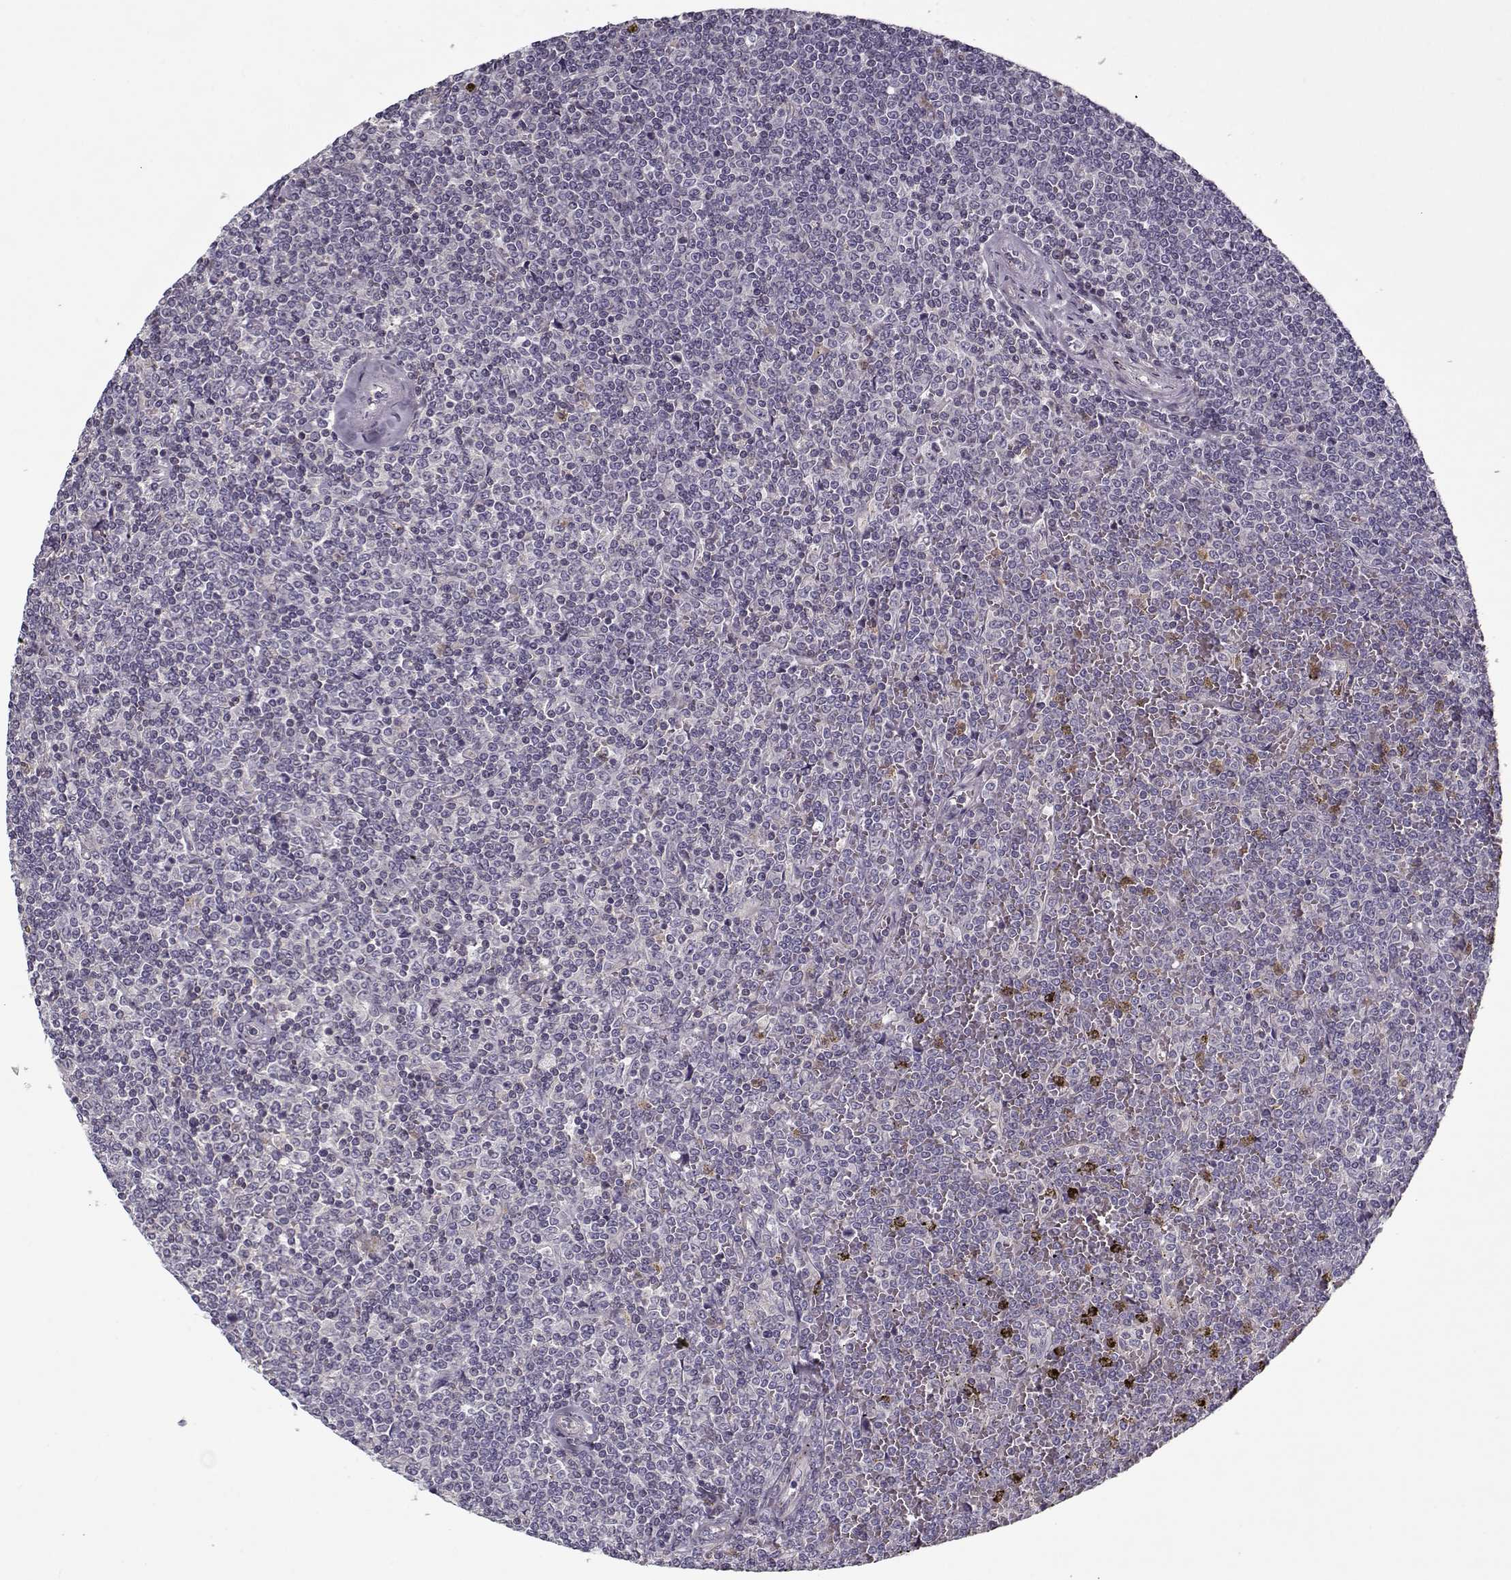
{"staining": {"intensity": "negative", "quantity": "none", "location": "none"}, "tissue": "lymphoma", "cell_type": "Tumor cells", "image_type": "cancer", "snomed": [{"axis": "morphology", "description": "Malignant lymphoma, non-Hodgkin's type, Low grade"}, {"axis": "topography", "description": "Spleen"}], "caption": "Tumor cells are negative for protein expression in human low-grade malignant lymphoma, non-Hodgkin's type.", "gene": "UNC13D", "patient": {"sex": "female", "age": 19}}